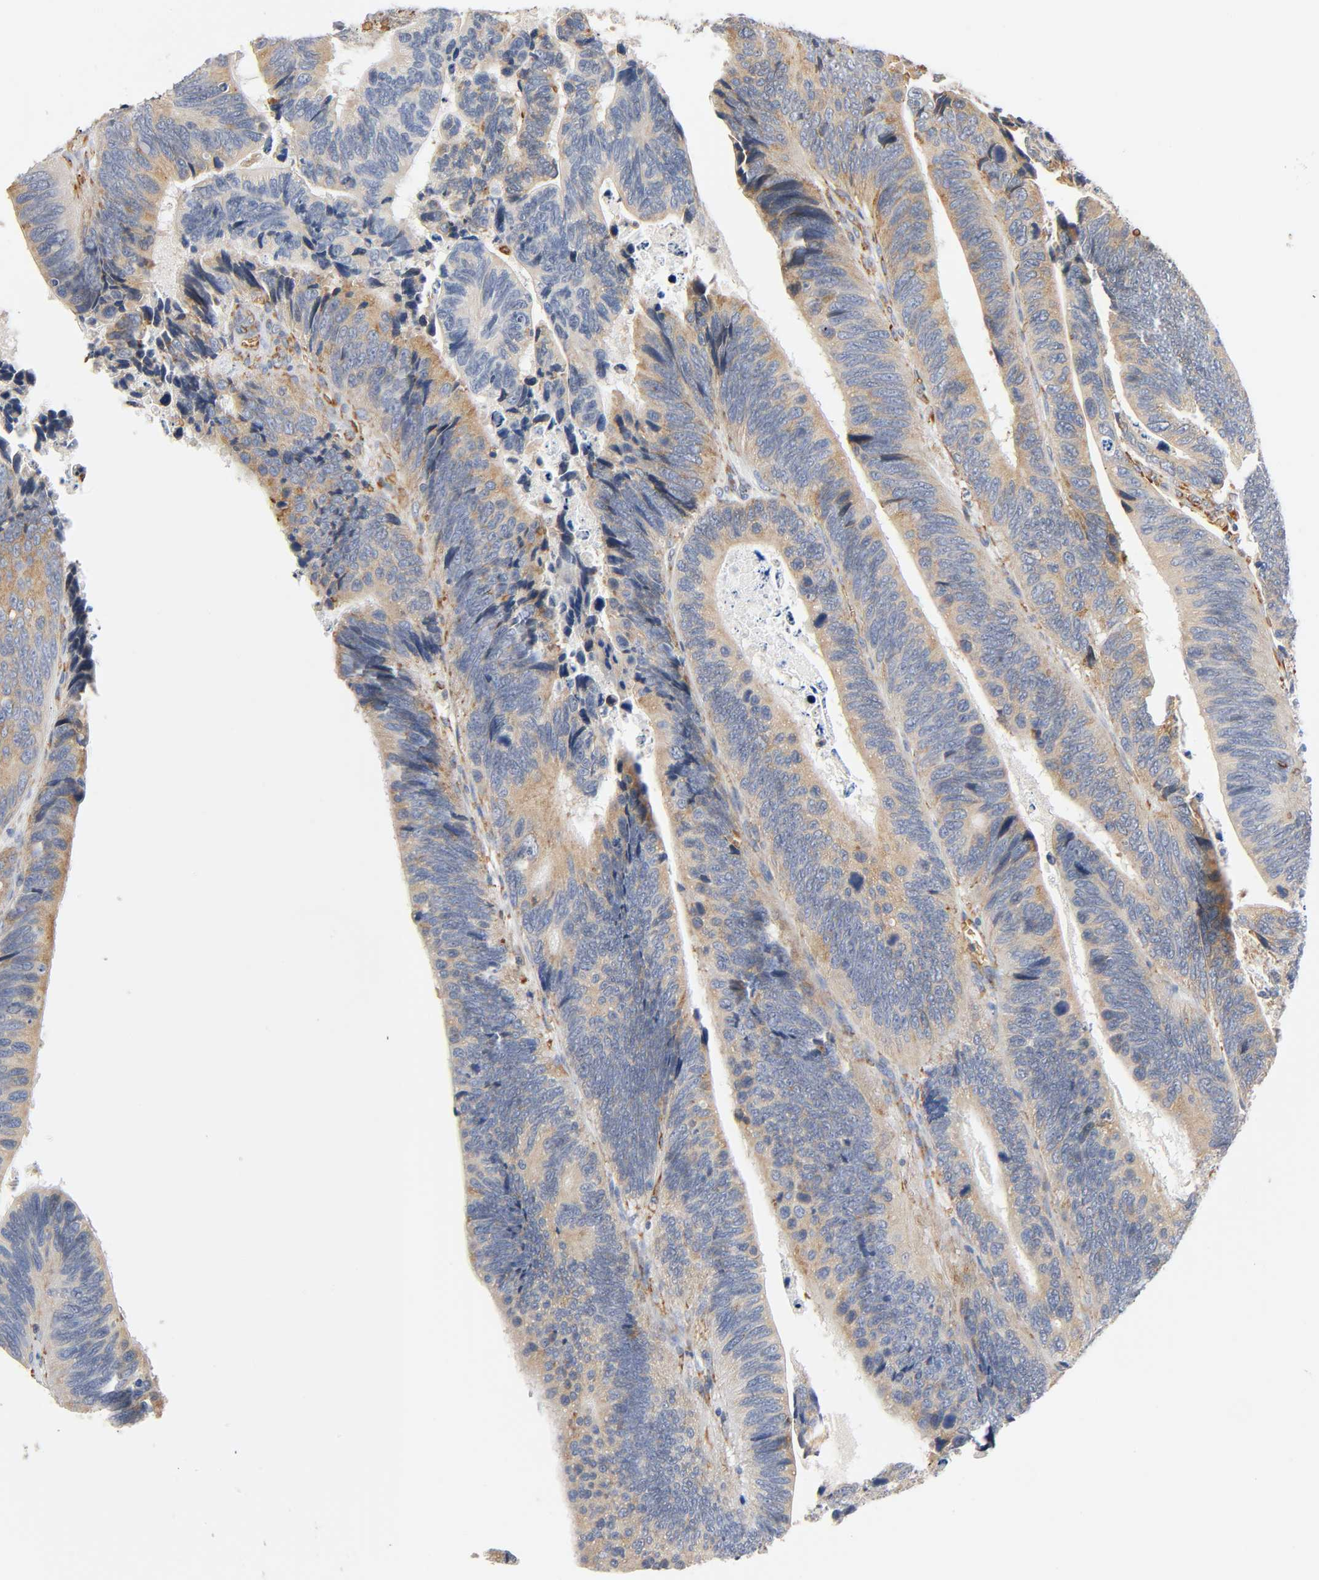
{"staining": {"intensity": "weak", "quantity": ">75%", "location": "cytoplasmic/membranous"}, "tissue": "colorectal cancer", "cell_type": "Tumor cells", "image_type": "cancer", "snomed": [{"axis": "morphology", "description": "Adenocarcinoma, NOS"}, {"axis": "topography", "description": "Colon"}], "caption": "Immunohistochemistry micrograph of neoplastic tissue: human colorectal cancer stained using immunohistochemistry (IHC) demonstrates low levels of weak protein expression localized specifically in the cytoplasmic/membranous of tumor cells, appearing as a cytoplasmic/membranous brown color.", "gene": "UCKL1", "patient": {"sex": "male", "age": 72}}